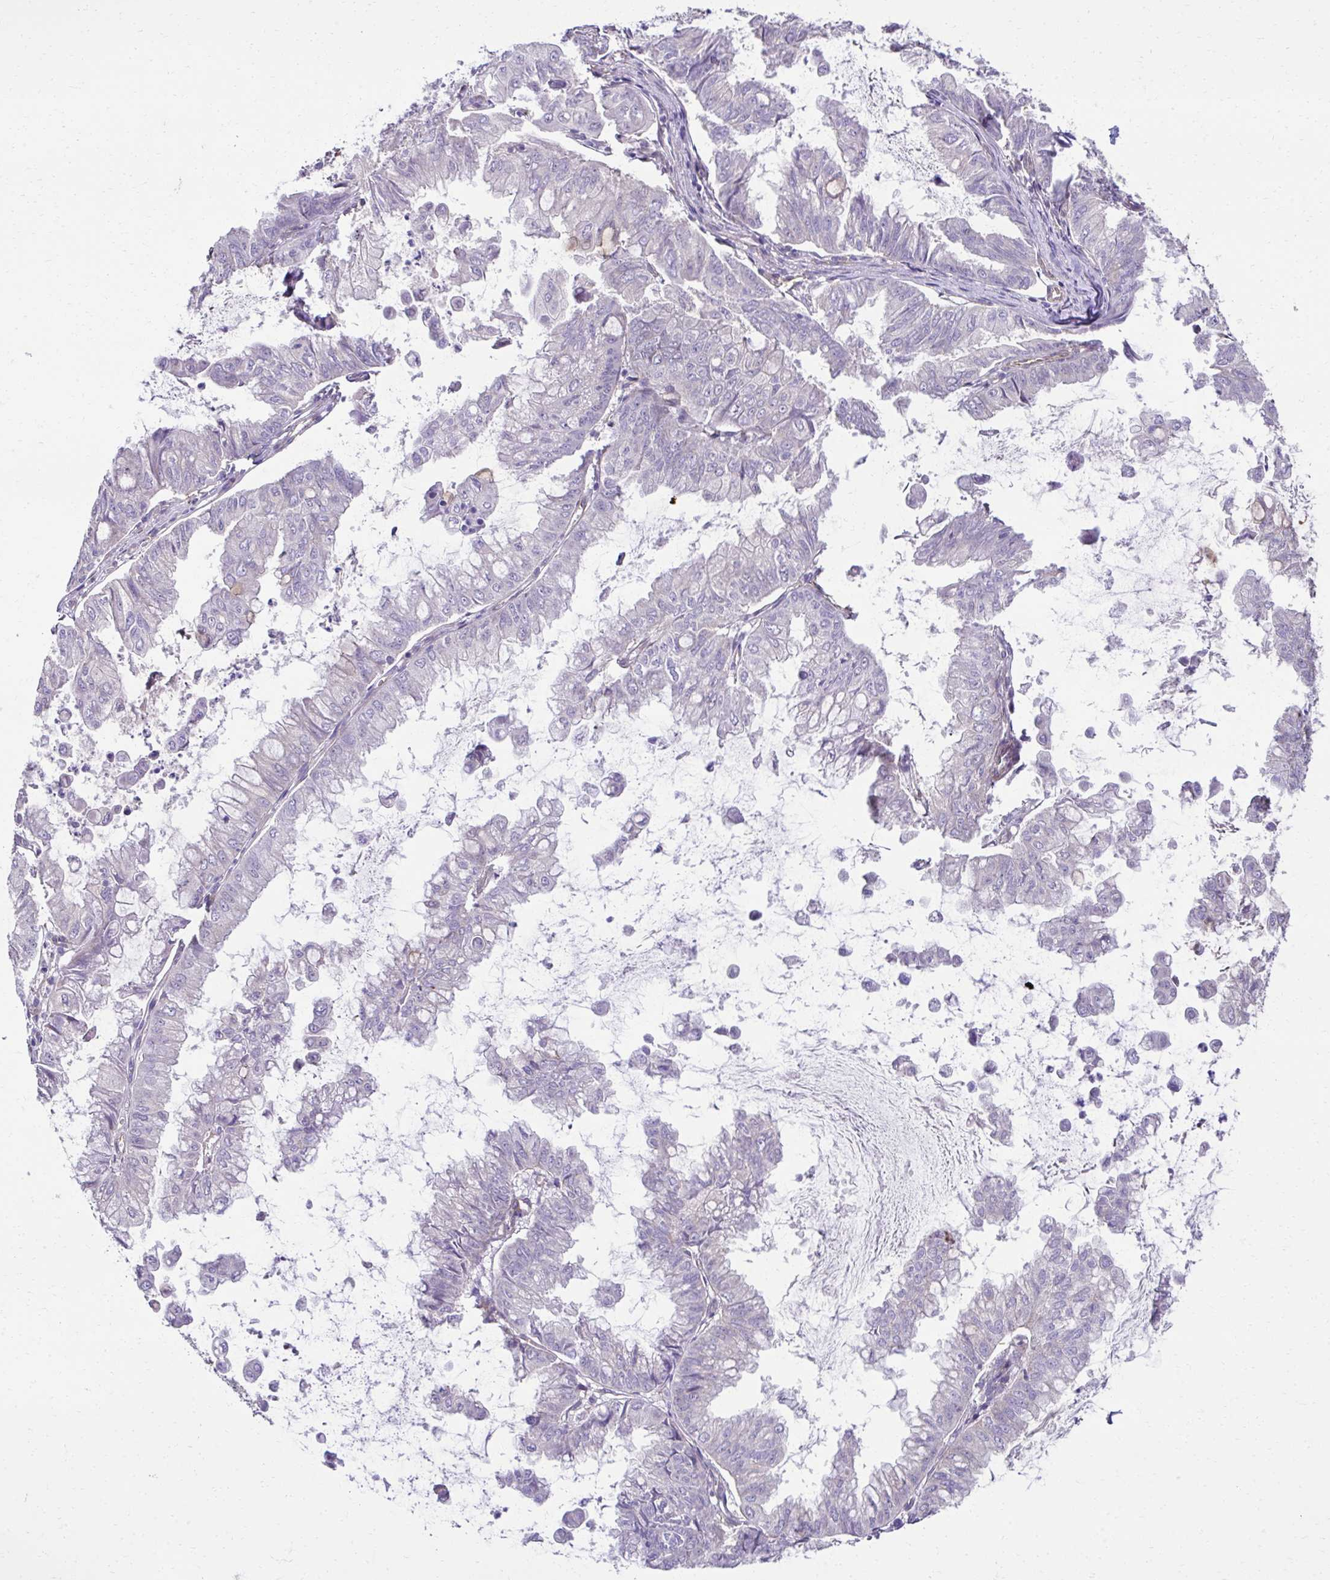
{"staining": {"intensity": "negative", "quantity": "none", "location": "none"}, "tissue": "stomach cancer", "cell_type": "Tumor cells", "image_type": "cancer", "snomed": [{"axis": "morphology", "description": "Adenocarcinoma, NOS"}, {"axis": "topography", "description": "Stomach, upper"}], "caption": "There is no significant staining in tumor cells of stomach adenocarcinoma.", "gene": "TRIM52", "patient": {"sex": "male", "age": 80}}